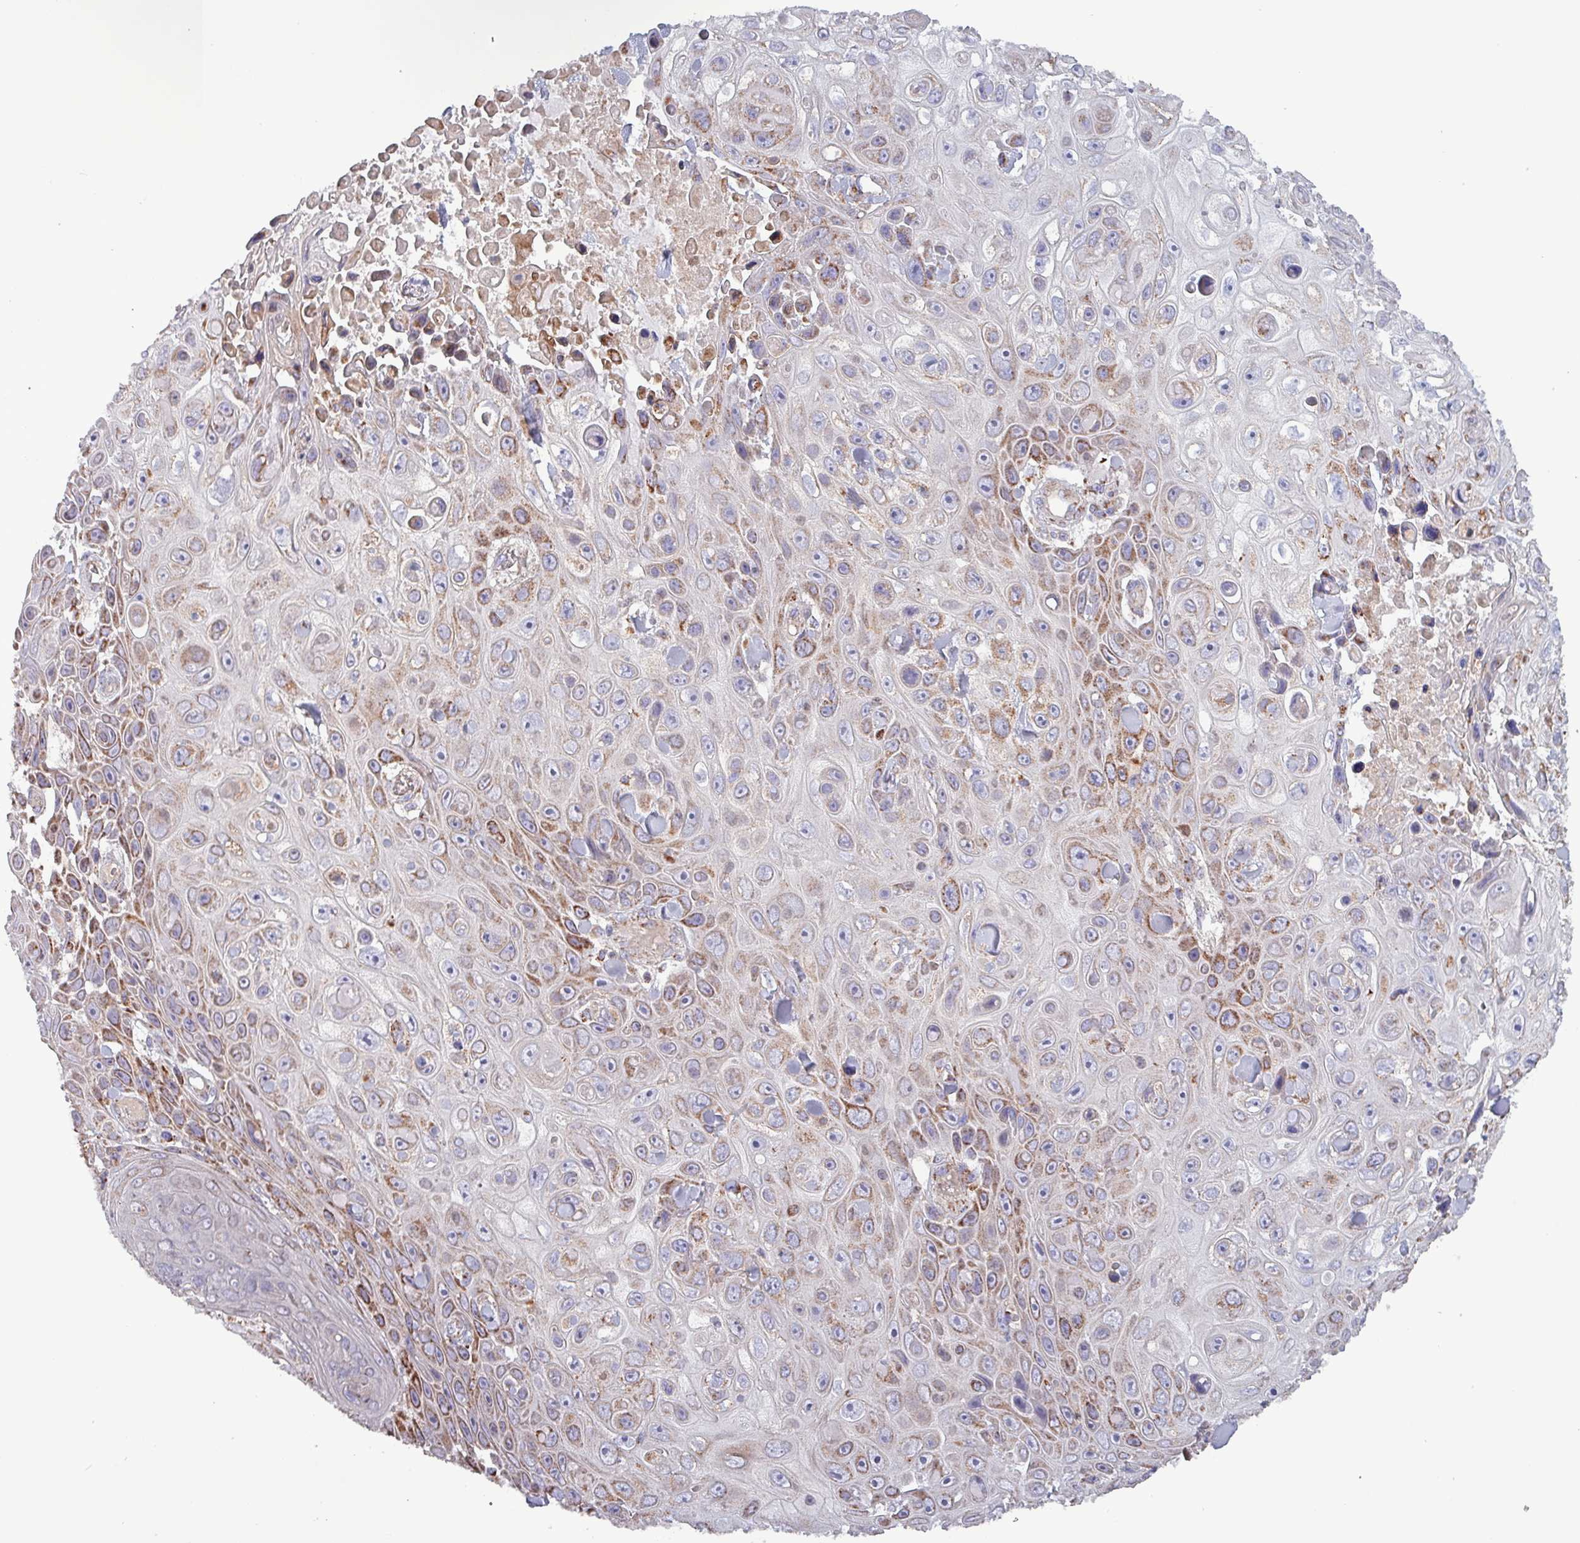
{"staining": {"intensity": "moderate", "quantity": "25%-75%", "location": "cytoplasmic/membranous"}, "tissue": "skin cancer", "cell_type": "Tumor cells", "image_type": "cancer", "snomed": [{"axis": "morphology", "description": "Squamous cell carcinoma, NOS"}, {"axis": "topography", "description": "Skin"}], "caption": "Tumor cells show moderate cytoplasmic/membranous expression in approximately 25%-75% of cells in skin cancer (squamous cell carcinoma).", "gene": "ZNF322", "patient": {"sex": "male", "age": 82}}